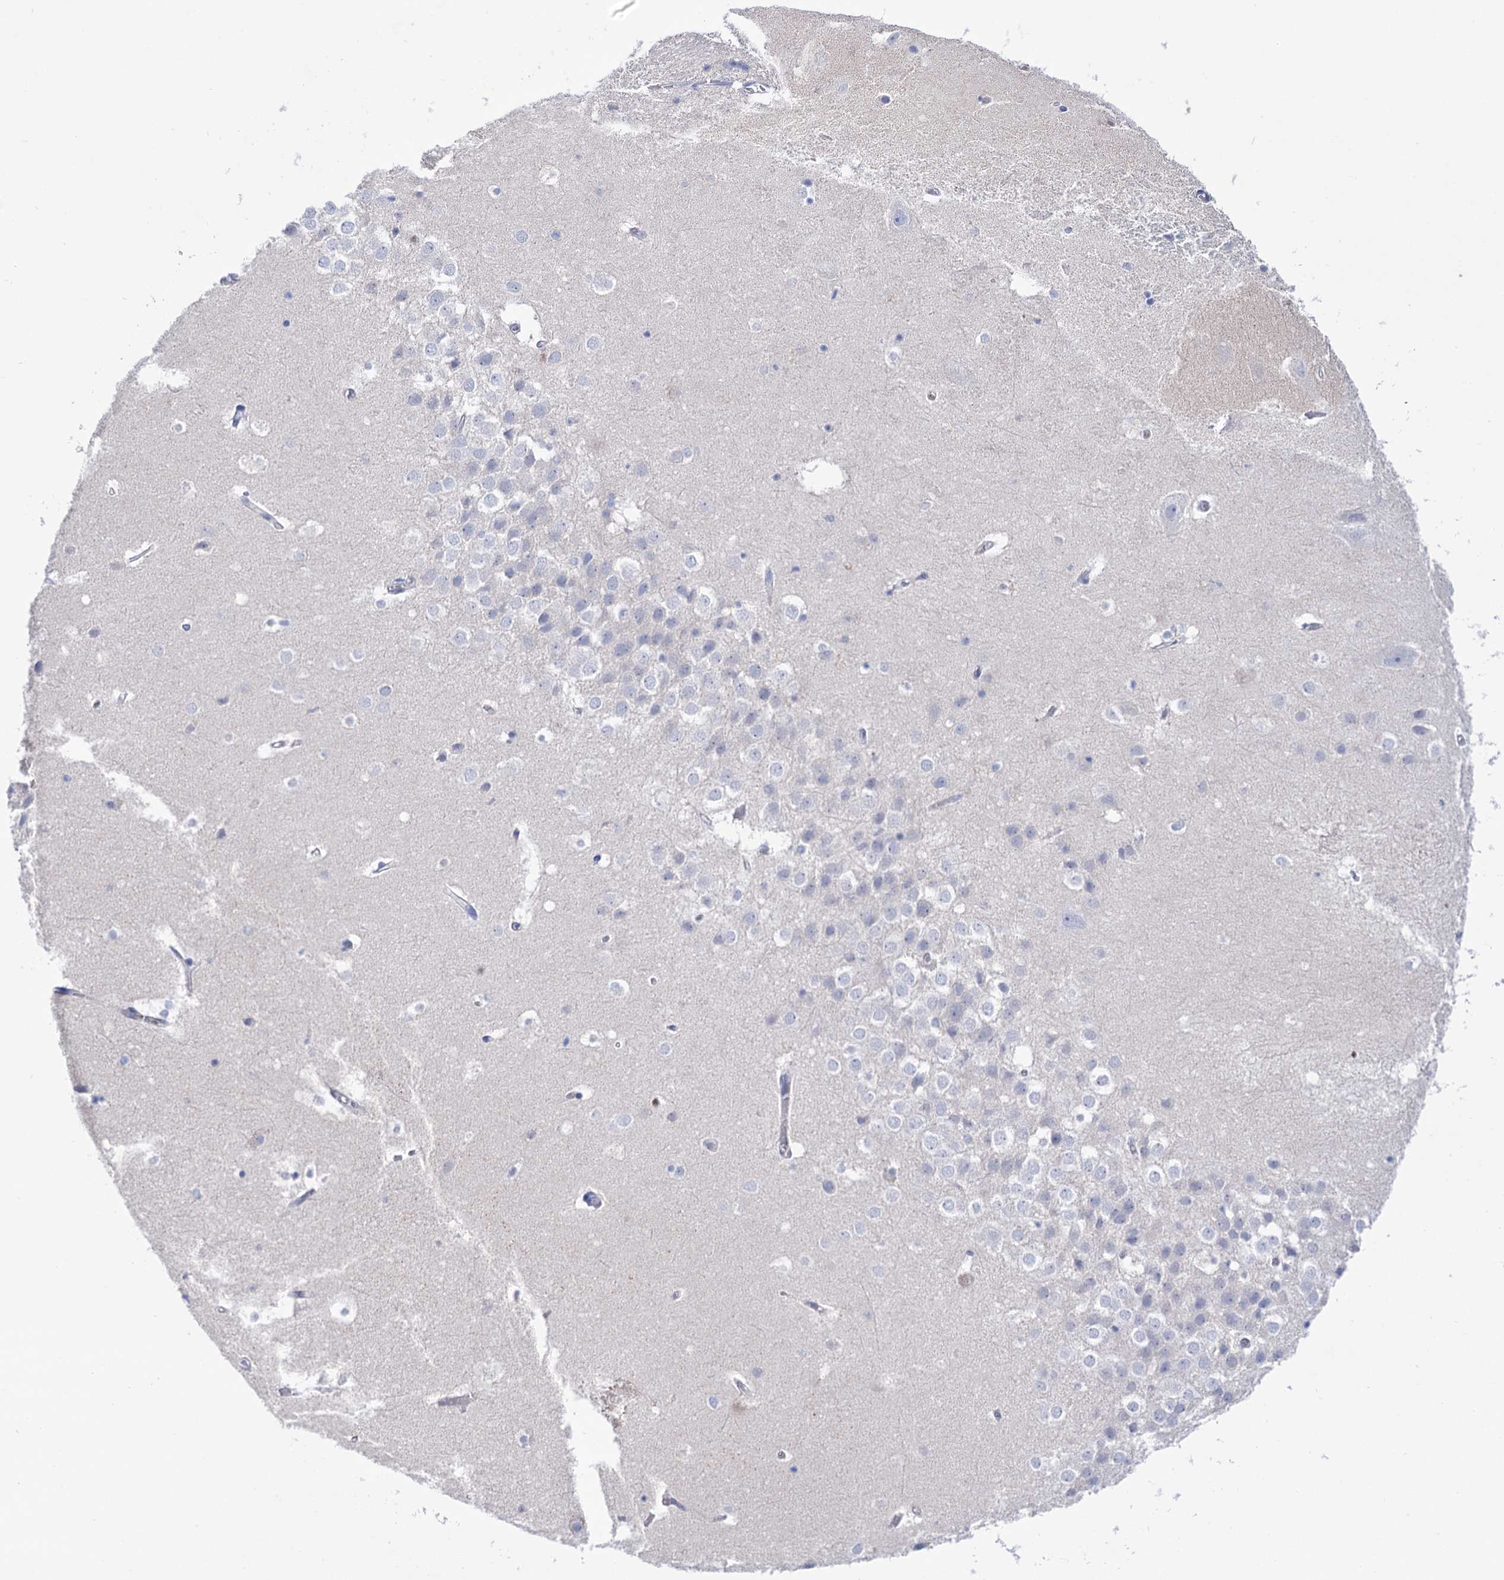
{"staining": {"intensity": "negative", "quantity": "none", "location": "none"}, "tissue": "hippocampus", "cell_type": "Glial cells", "image_type": "normal", "snomed": [{"axis": "morphology", "description": "Normal tissue, NOS"}, {"axis": "topography", "description": "Hippocampus"}], "caption": "Immunohistochemistry histopathology image of benign hippocampus: hippocampus stained with DAB reveals no significant protein expression in glial cells. (DAB (3,3'-diaminobenzidine) immunohistochemistry (IHC) with hematoxylin counter stain).", "gene": "YARS2", "patient": {"sex": "female", "age": 52}}